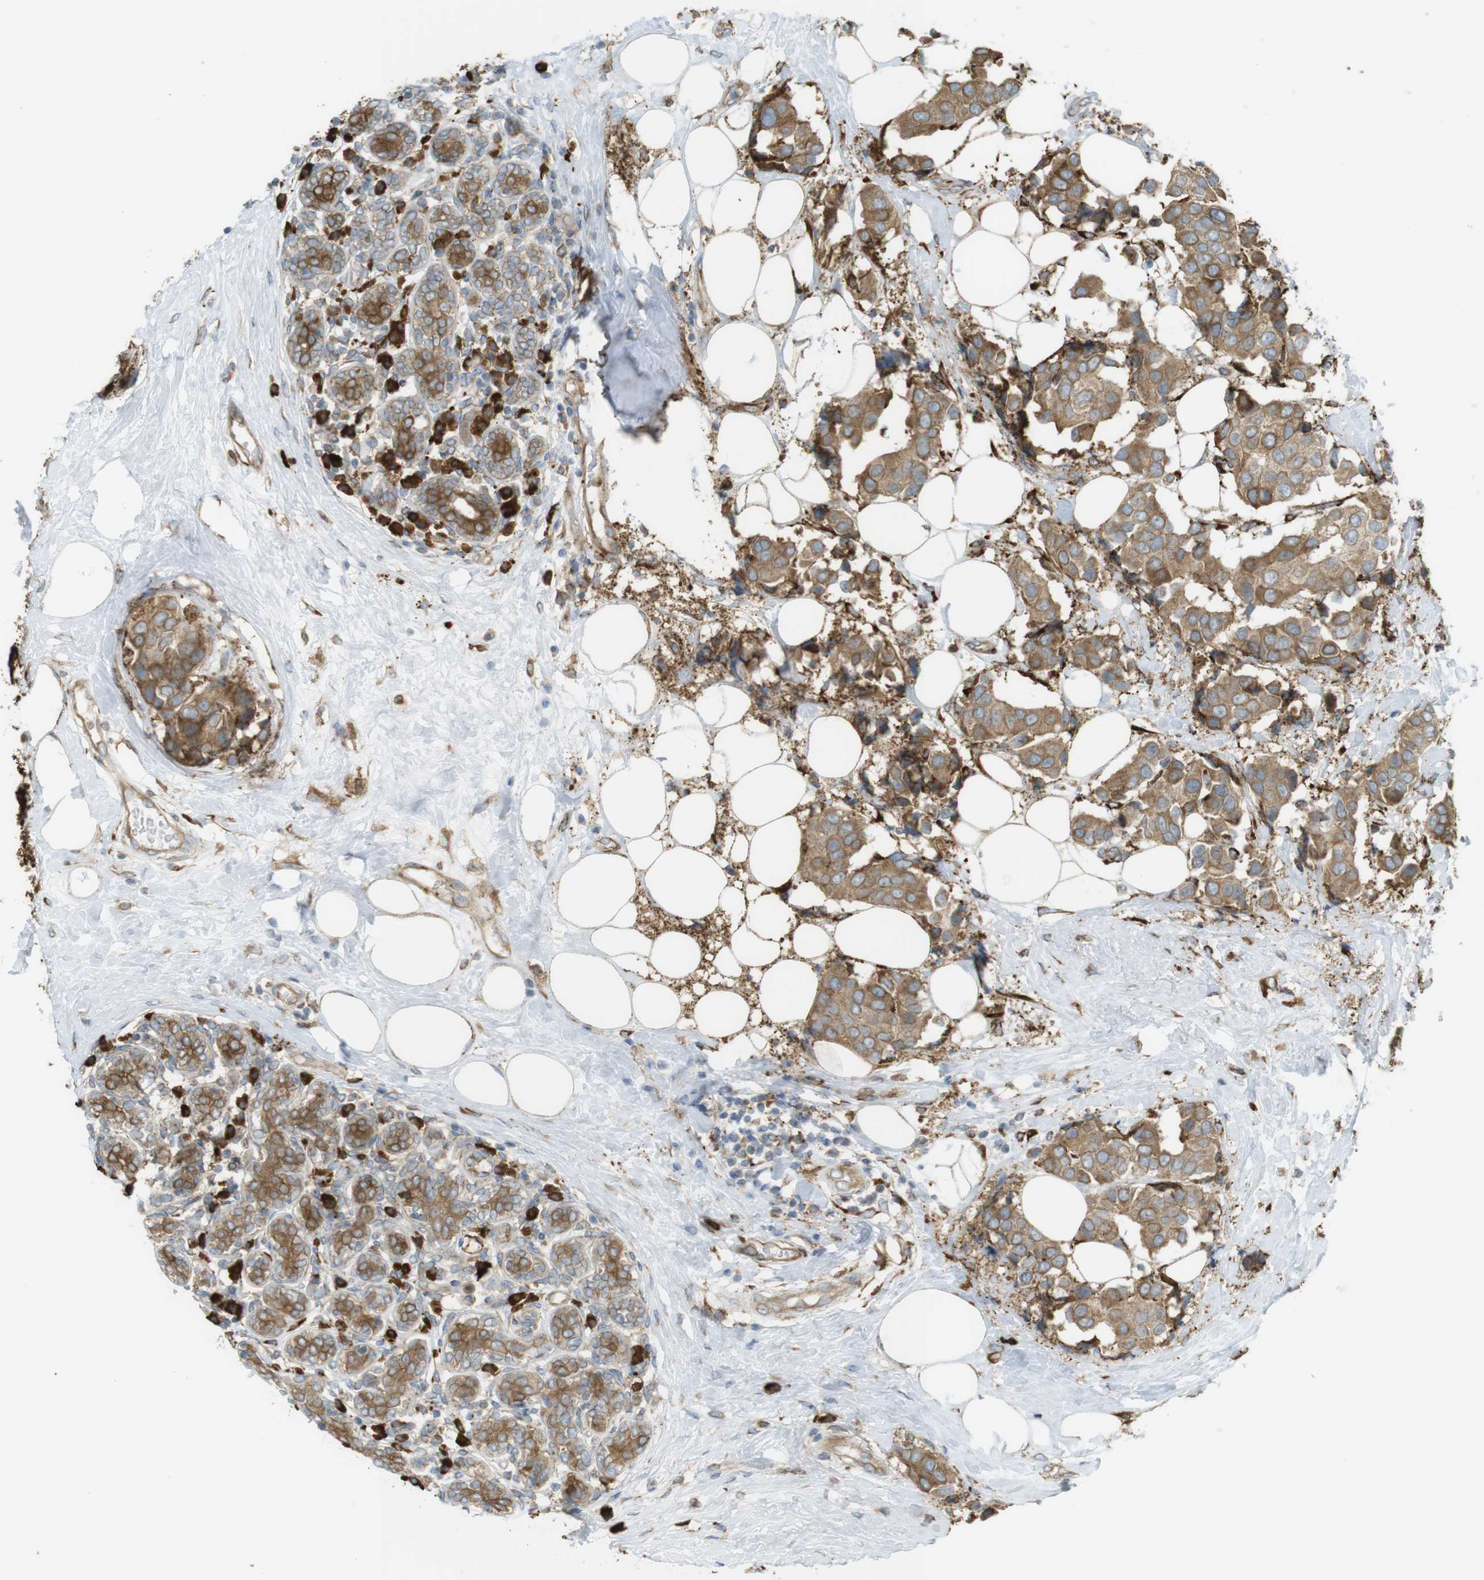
{"staining": {"intensity": "moderate", "quantity": ">75%", "location": "cytoplasmic/membranous"}, "tissue": "breast cancer", "cell_type": "Tumor cells", "image_type": "cancer", "snomed": [{"axis": "morphology", "description": "Normal tissue, NOS"}, {"axis": "morphology", "description": "Duct carcinoma"}, {"axis": "topography", "description": "Breast"}], "caption": "Breast cancer was stained to show a protein in brown. There is medium levels of moderate cytoplasmic/membranous expression in about >75% of tumor cells.", "gene": "MBOAT2", "patient": {"sex": "female", "age": 39}}